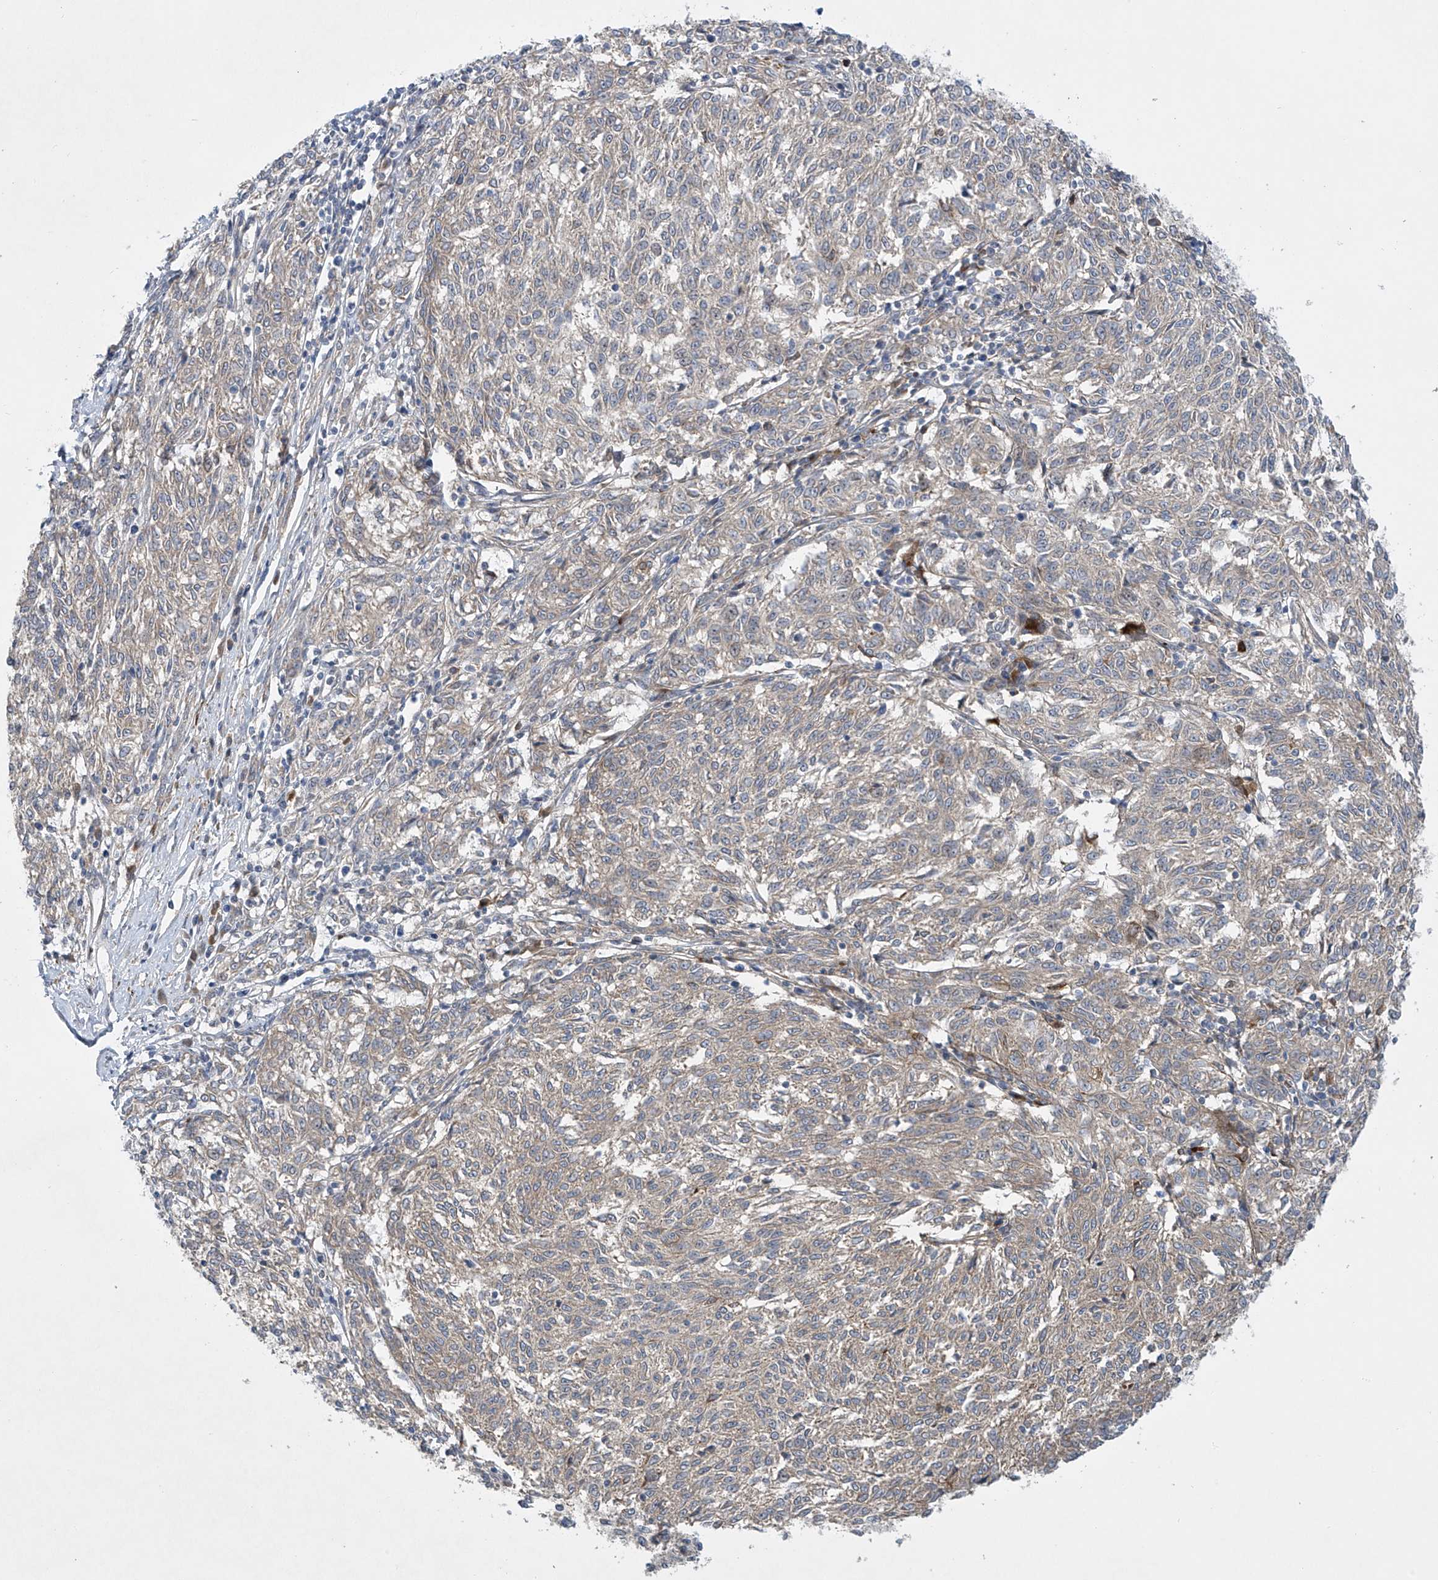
{"staining": {"intensity": "weak", "quantity": "<25%", "location": "cytoplasmic/membranous"}, "tissue": "melanoma", "cell_type": "Tumor cells", "image_type": "cancer", "snomed": [{"axis": "morphology", "description": "Malignant melanoma, NOS"}, {"axis": "topography", "description": "Skin"}], "caption": "There is no significant staining in tumor cells of melanoma.", "gene": "TJAP1", "patient": {"sex": "female", "age": 72}}